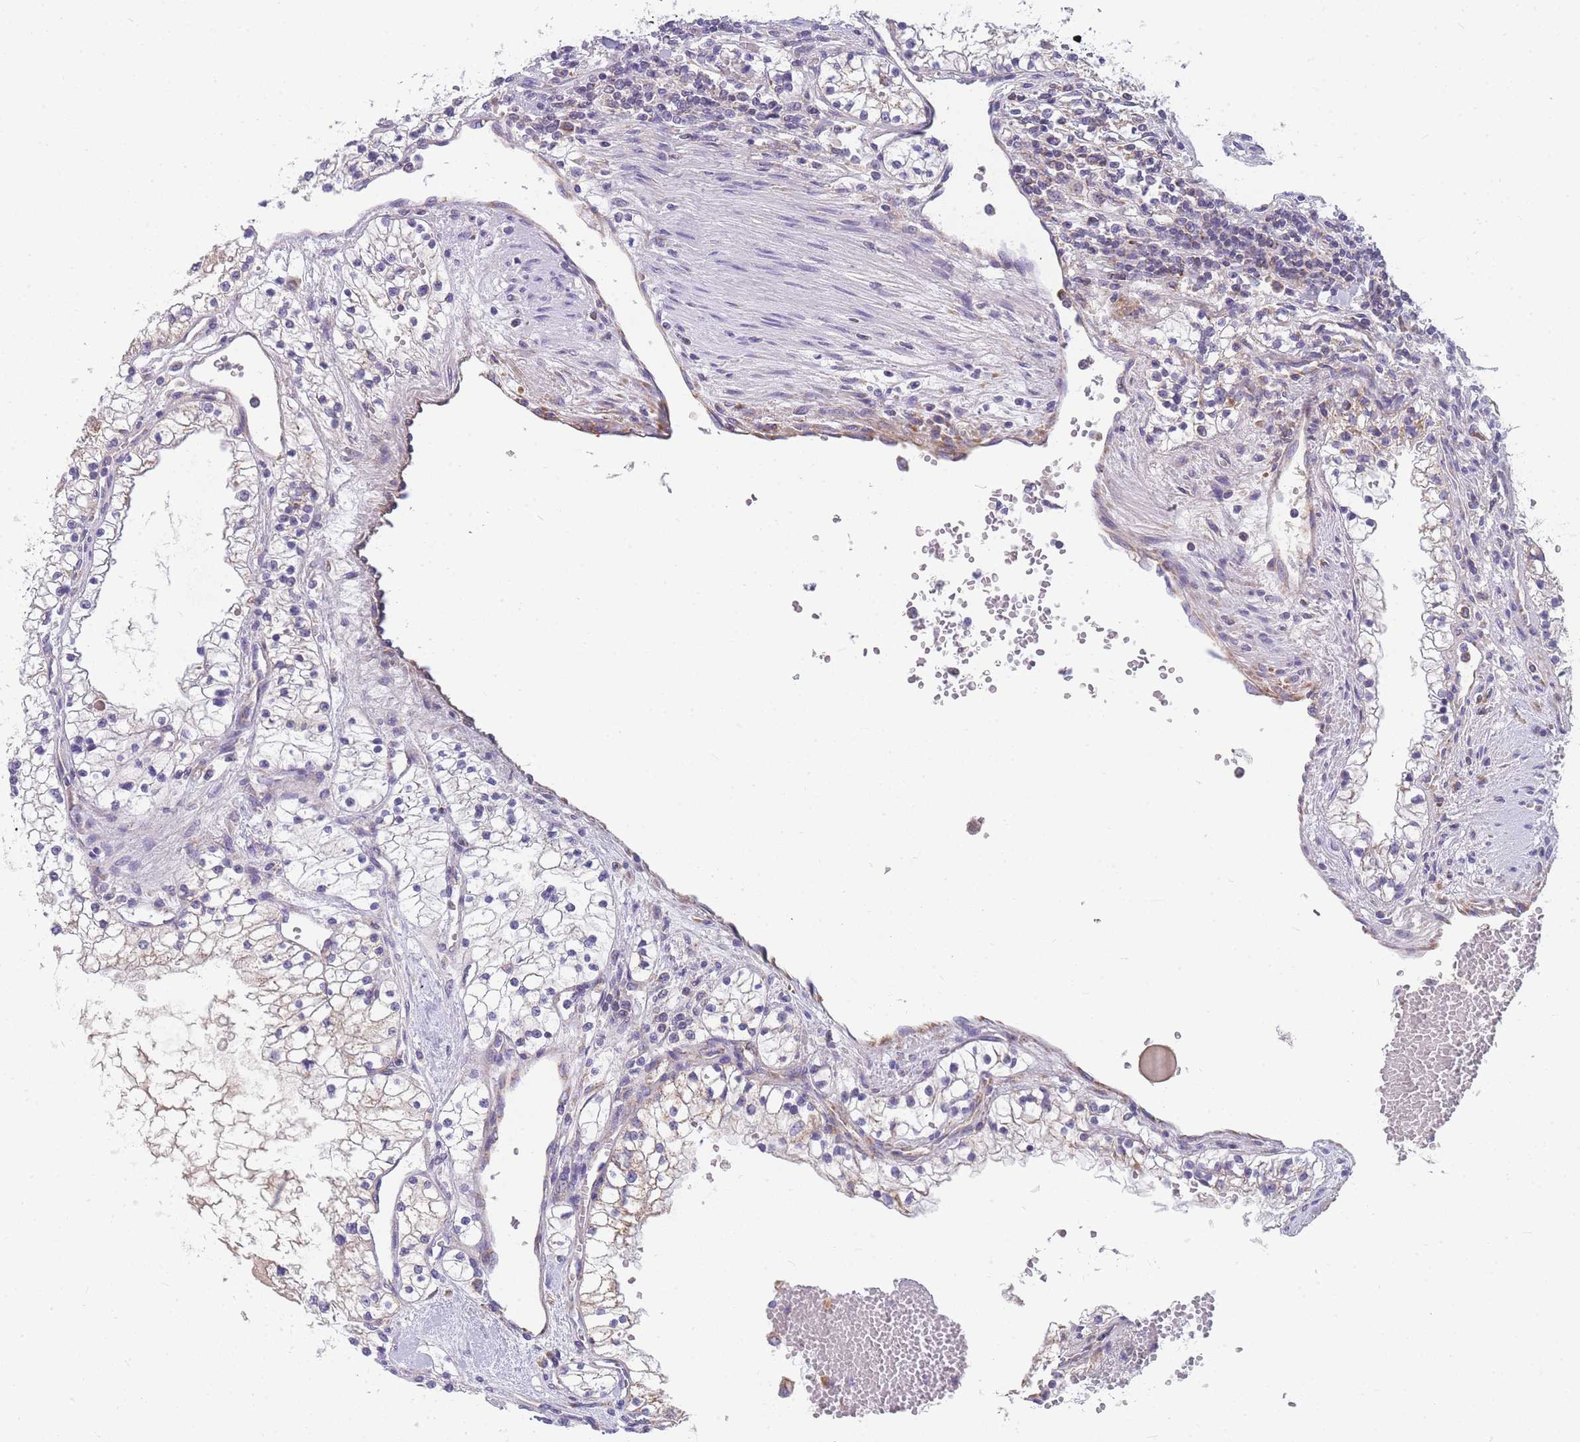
{"staining": {"intensity": "weak", "quantity": "<25%", "location": "cytoplasmic/membranous"}, "tissue": "renal cancer", "cell_type": "Tumor cells", "image_type": "cancer", "snomed": [{"axis": "morphology", "description": "Normal tissue, NOS"}, {"axis": "morphology", "description": "Adenocarcinoma, NOS"}, {"axis": "topography", "description": "Kidney"}], "caption": "This is an immunohistochemistry image of renal cancer. There is no staining in tumor cells.", "gene": "MRPS11", "patient": {"sex": "male", "age": 68}}